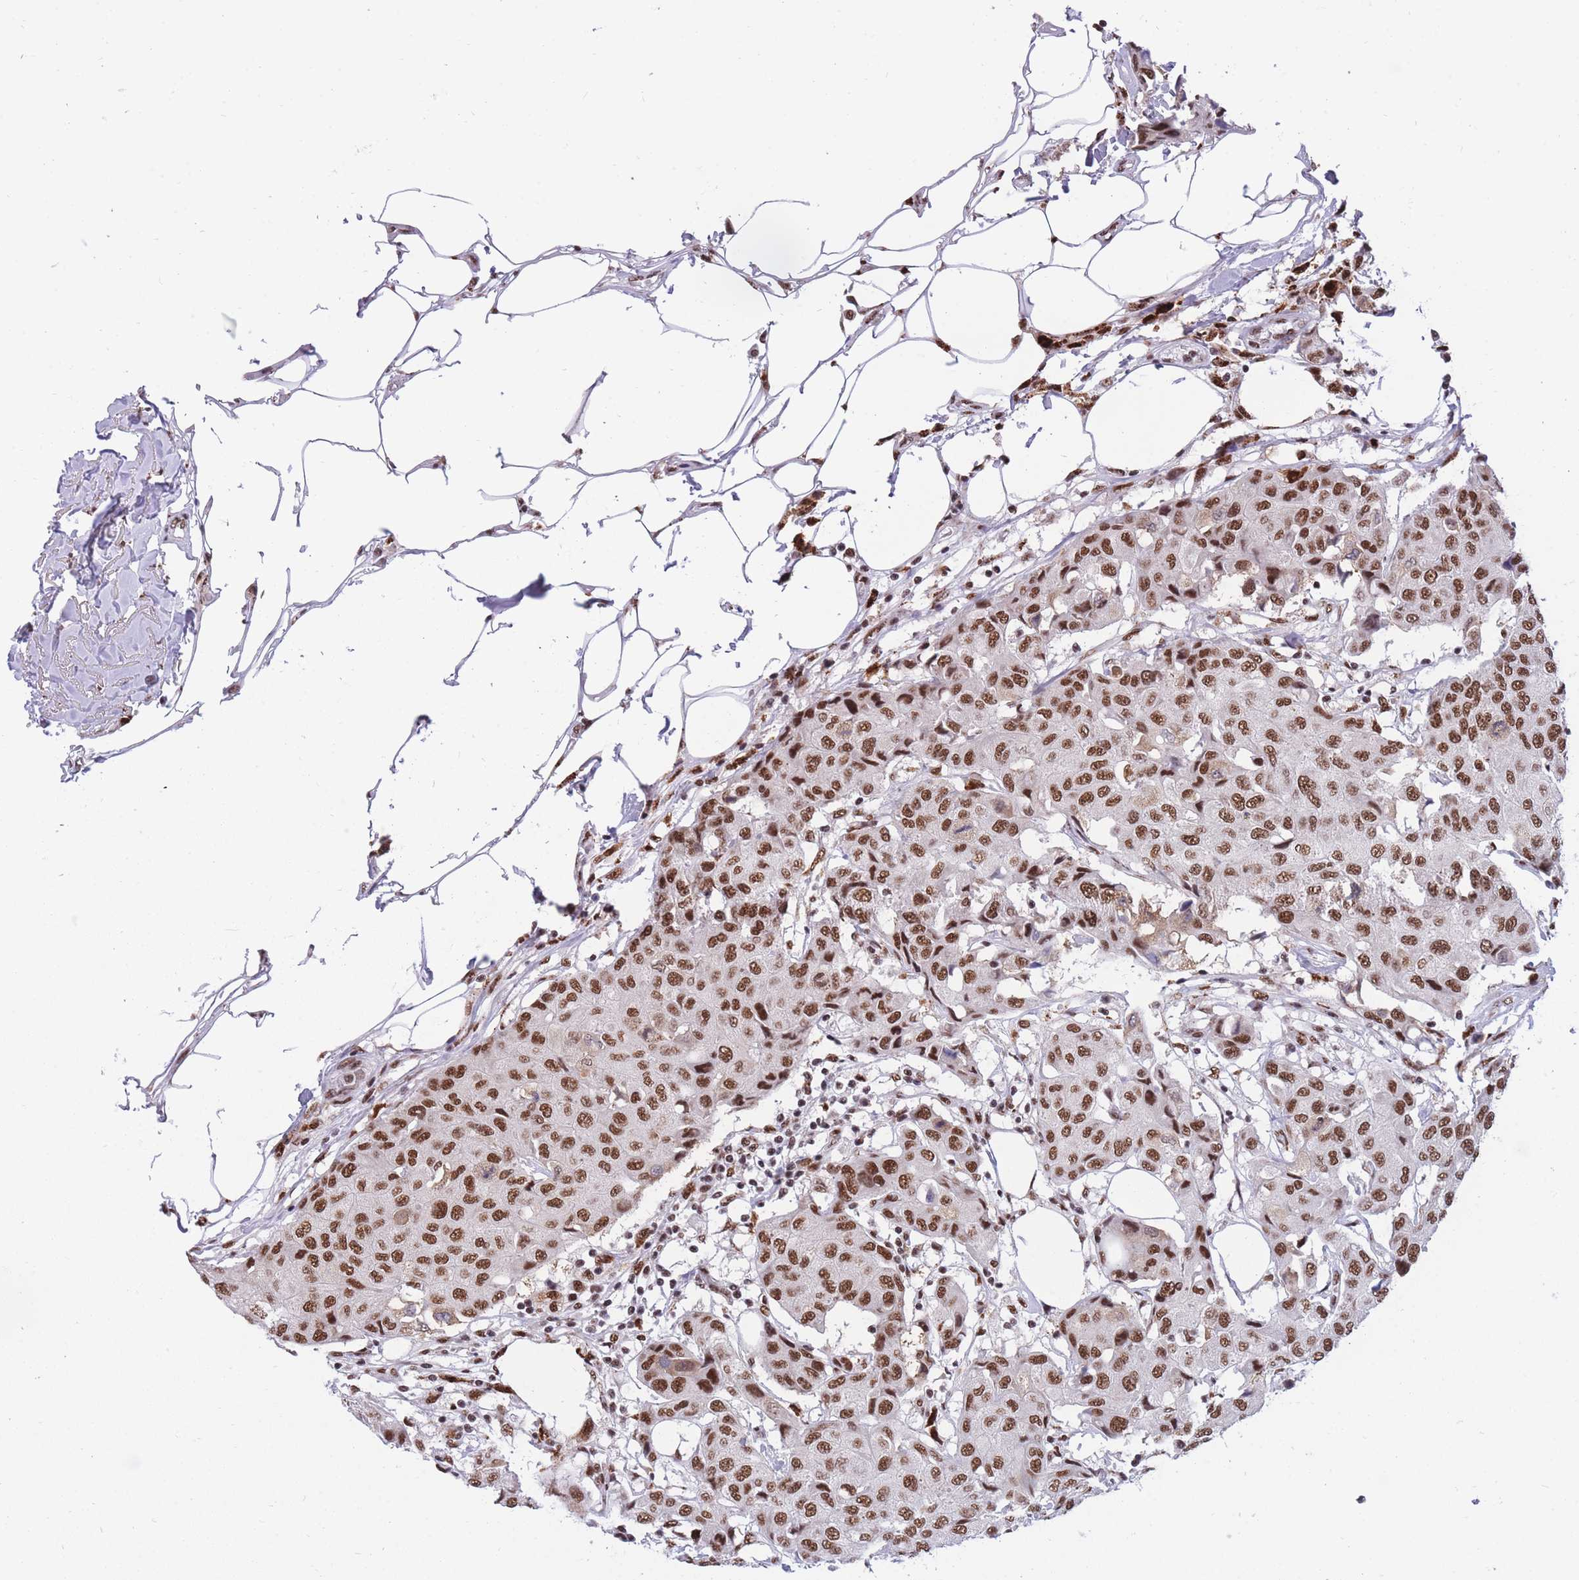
{"staining": {"intensity": "moderate", "quantity": ">75%", "location": "nuclear"}, "tissue": "breast cancer", "cell_type": "Tumor cells", "image_type": "cancer", "snomed": [{"axis": "morphology", "description": "Duct carcinoma"}, {"axis": "topography", "description": "Breast"}], "caption": "A histopathology image of human breast cancer stained for a protein reveals moderate nuclear brown staining in tumor cells.", "gene": "PRPF19", "patient": {"sex": "female", "age": 80}}